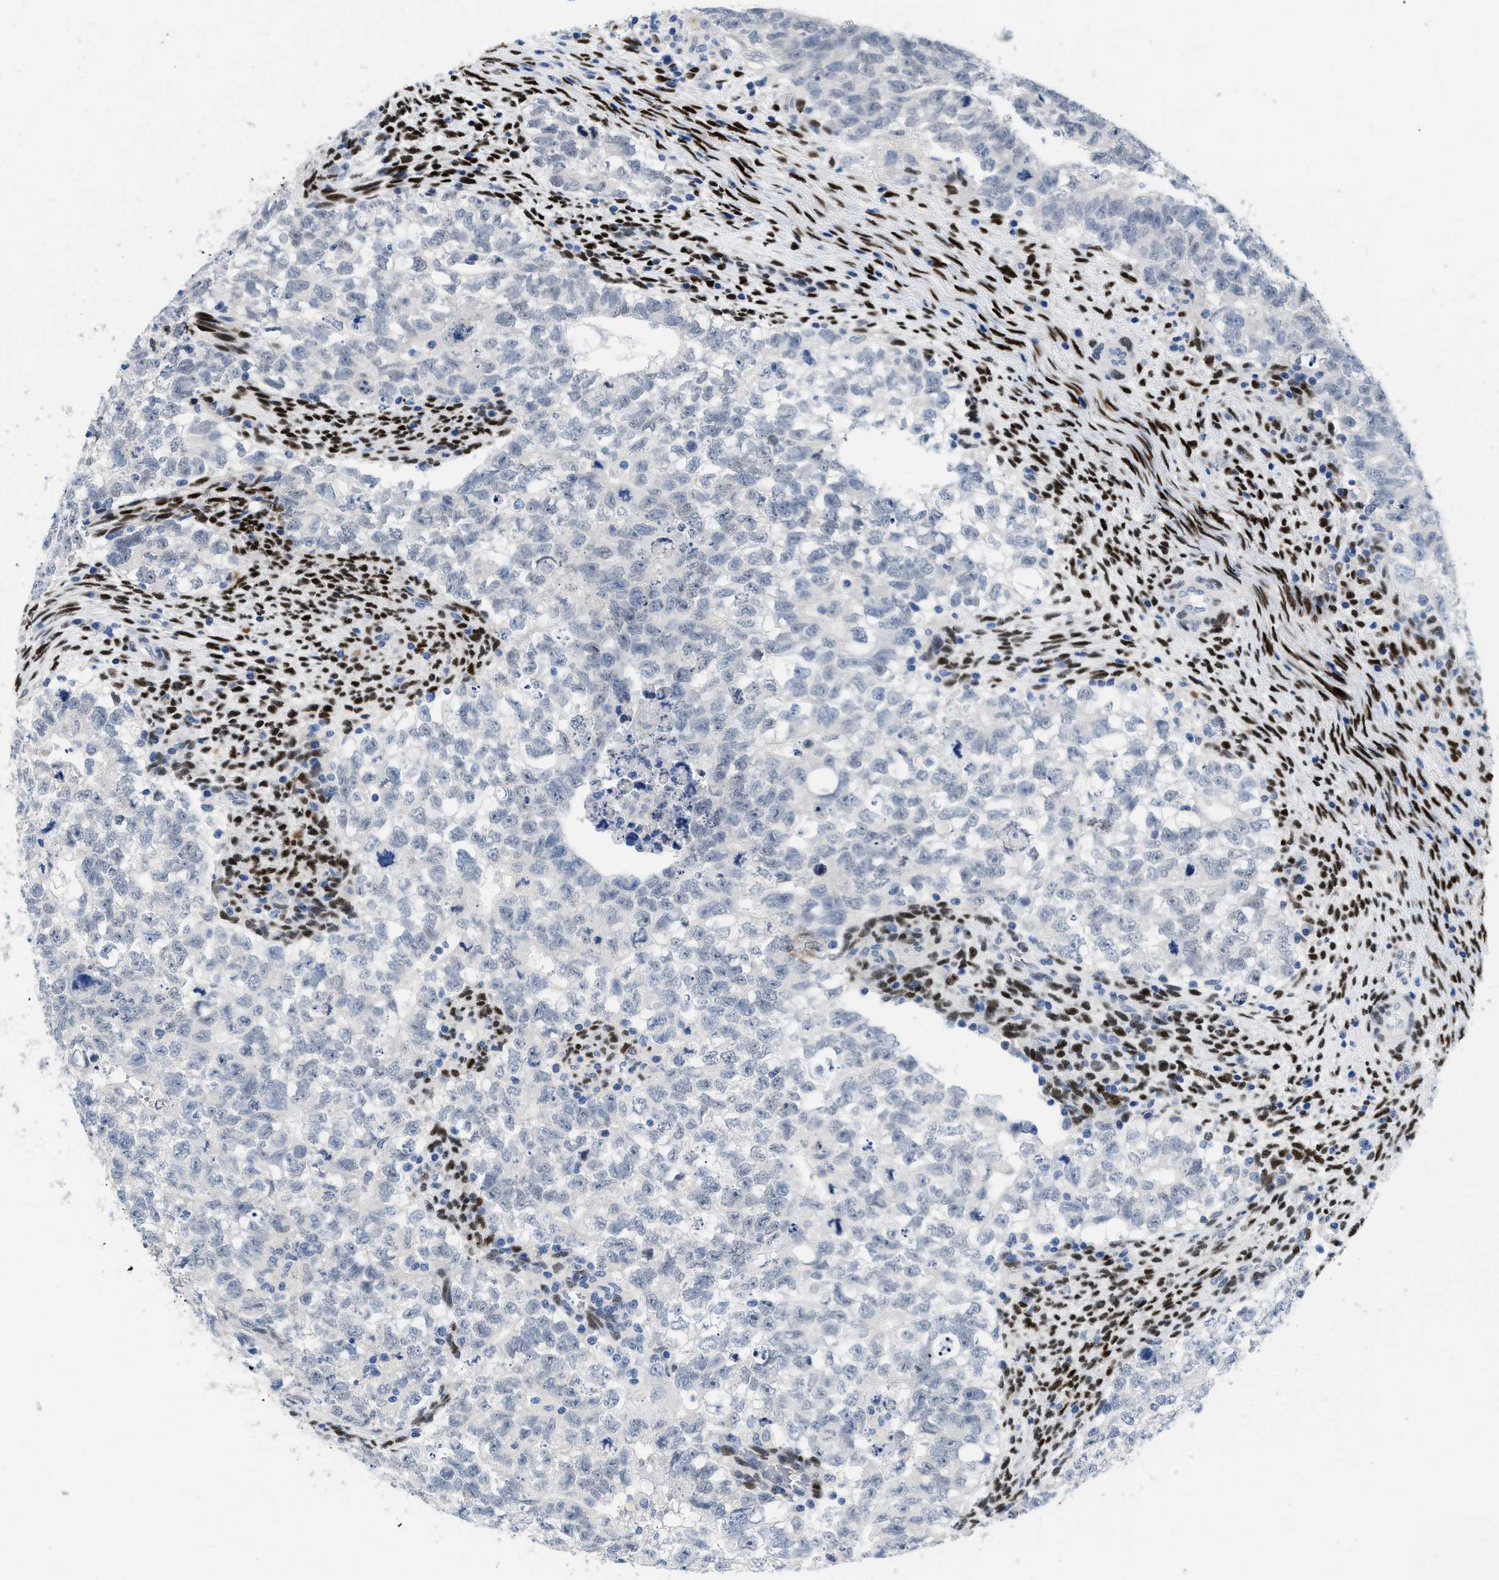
{"staining": {"intensity": "negative", "quantity": "none", "location": "none"}, "tissue": "testis cancer", "cell_type": "Tumor cells", "image_type": "cancer", "snomed": [{"axis": "morphology", "description": "Seminoma, NOS"}, {"axis": "morphology", "description": "Carcinoma, Embryonal, NOS"}, {"axis": "topography", "description": "Testis"}], "caption": "This photomicrograph is of testis embryonal carcinoma stained with immunohistochemistry to label a protein in brown with the nuclei are counter-stained blue. There is no staining in tumor cells.", "gene": "NFIX", "patient": {"sex": "male", "age": 38}}